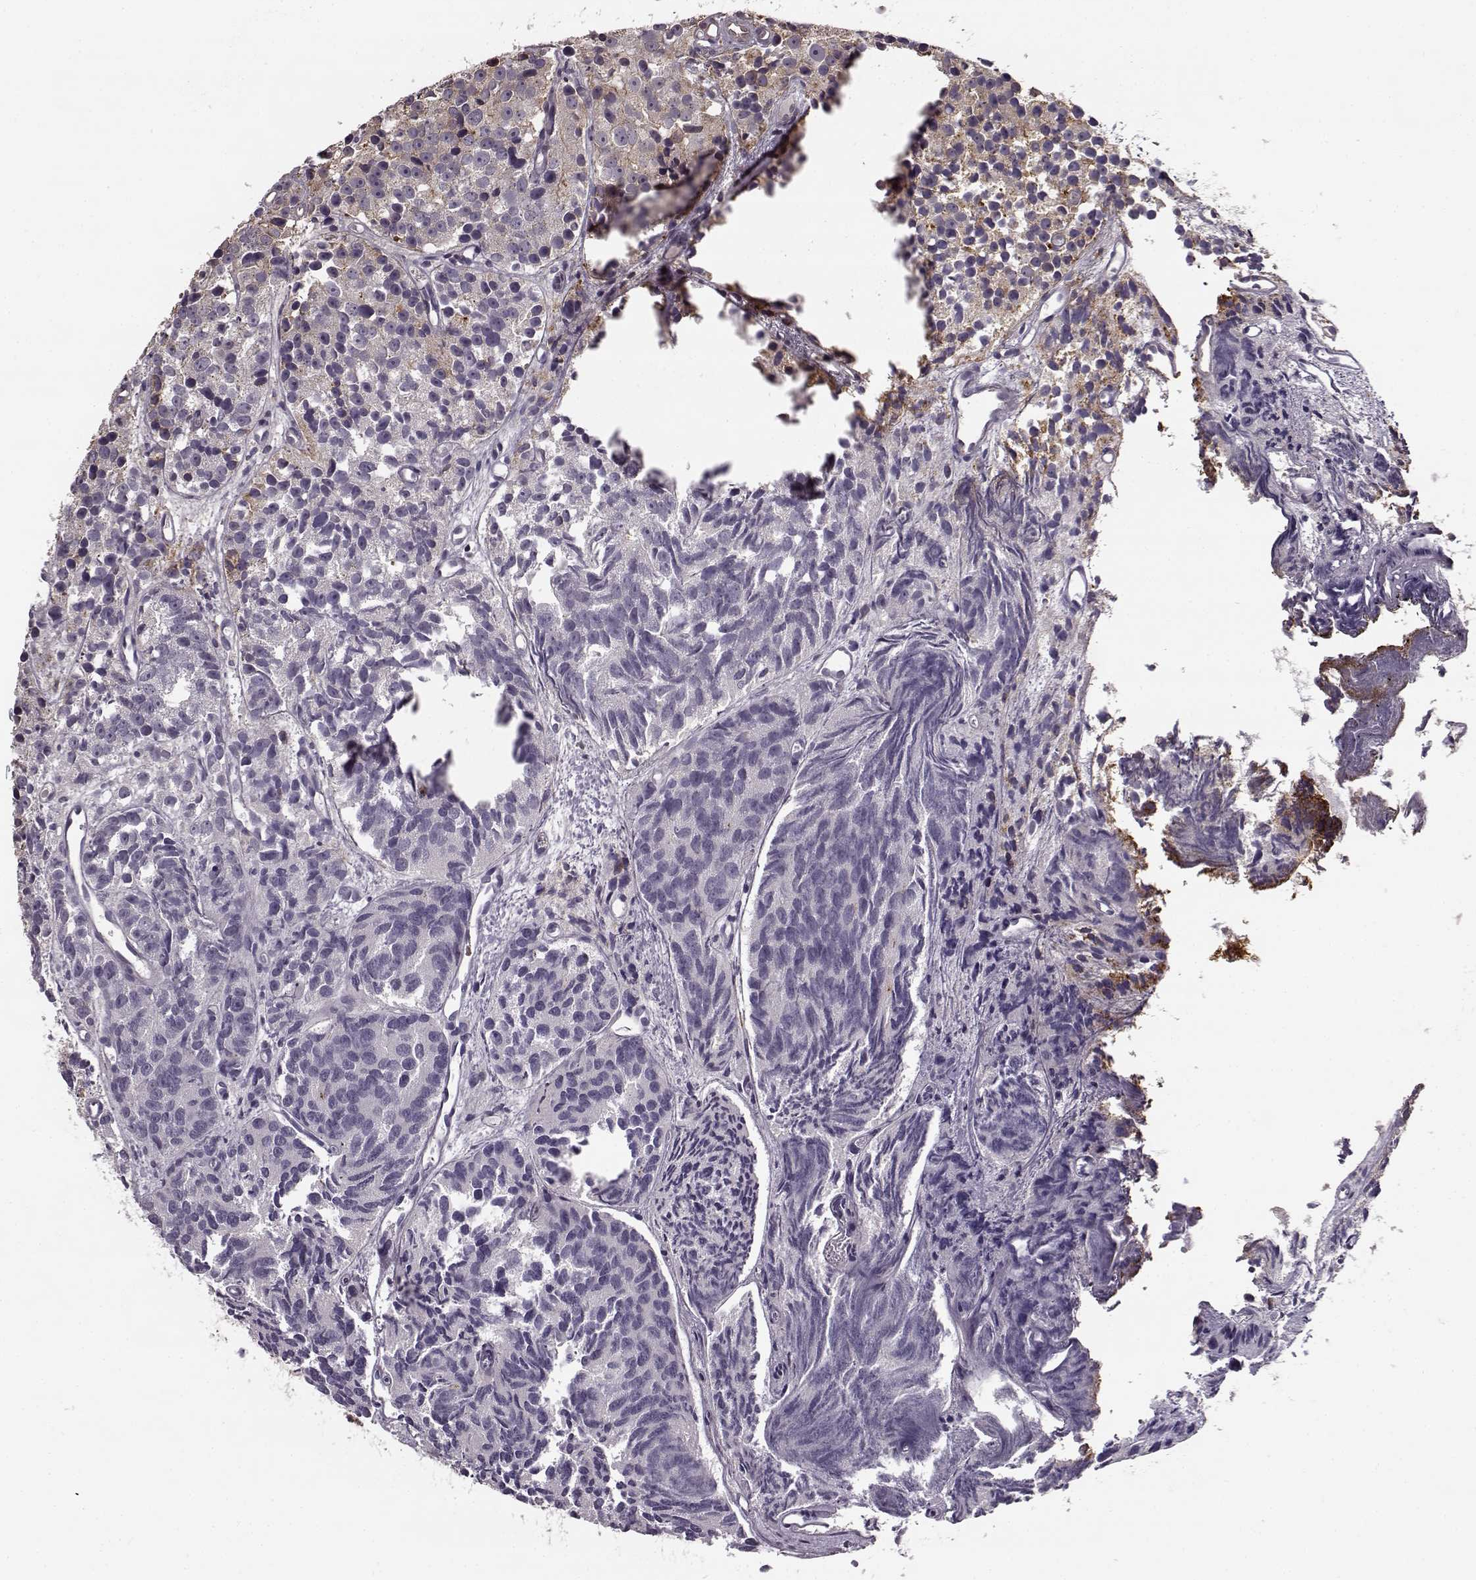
{"staining": {"intensity": "negative", "quantity": "none", "location": "none"}, "tissue": "prostate cancer", "cell_type": "Tumor cells", "image_type": "cancer", "snomed": [{"axis": "morphology", "description": "Adenocarcinoma, High grade"}, {"axis": "topography", "description": "Prostate"}], "caption": "Human prostate cancer (high-grade adenocarcinoma) stained for a protein using immunohistochemistry reveals no staining in tumor cells.", "gene": "MFSD1", "patient": {"sex": "male", "age": 77}}